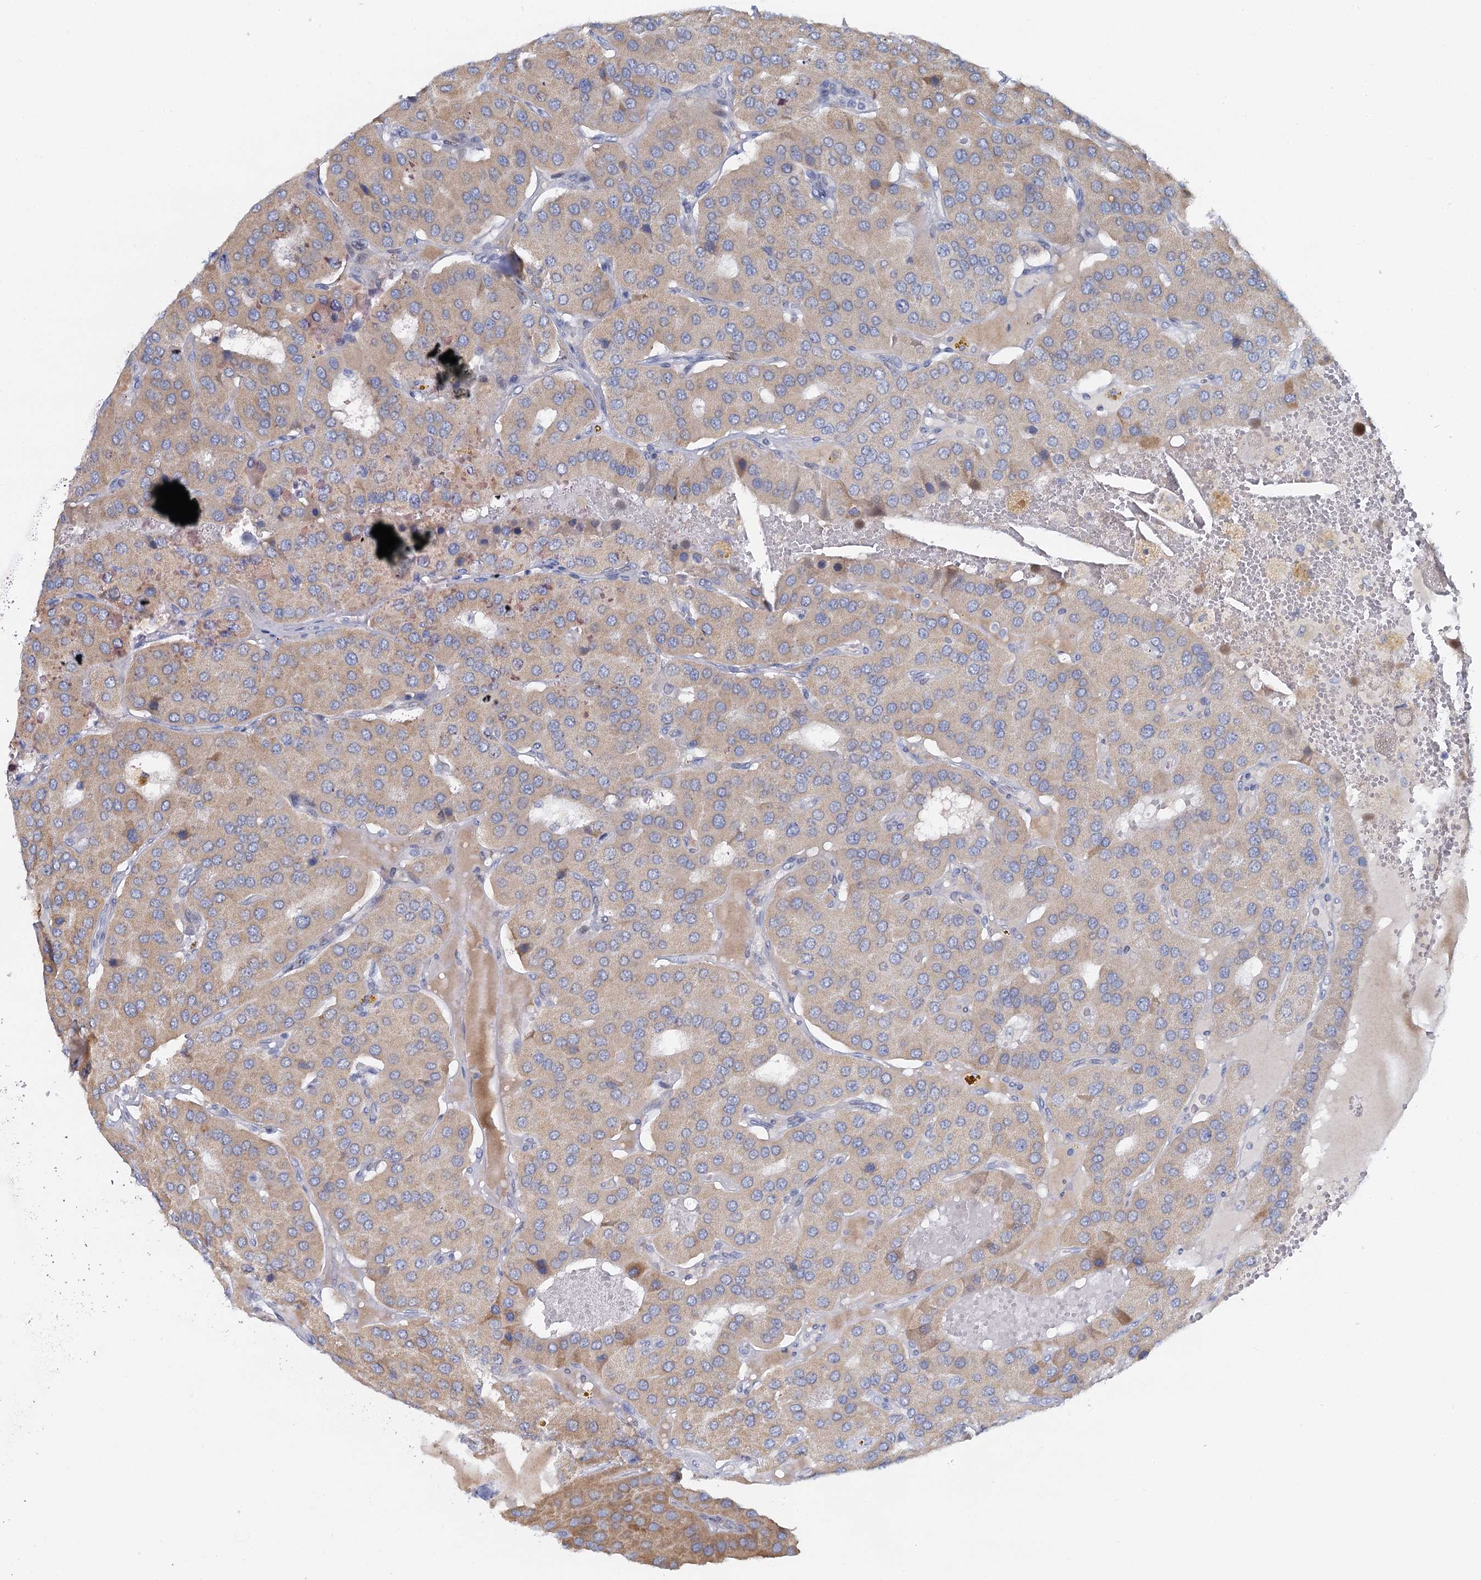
{"staining": {"intensity": "weak", "quantity": "25%-75%", "location": "cytoplasmic/membranous"}, "tissue": "parathyroid gland", "cell_type": "Glandular cells", "image_type": "normal", "snomed": [{"axis": "morphology", "description": "Normal tissue, NOS"}, {"axis": "morphology", "description": "Adenoma, NOS"}, {"axis": "topography", "description": "Parathyroid gland"}], "caption": "Approximately 25%-75% of glandular cells in benign parathyroid gland display weak cytoplasmic/membranous protein positivity as visualized by brown immunohistochemical staining.", "gene": "ACRBP", "patient": {"sex": "female", "age": 86}}